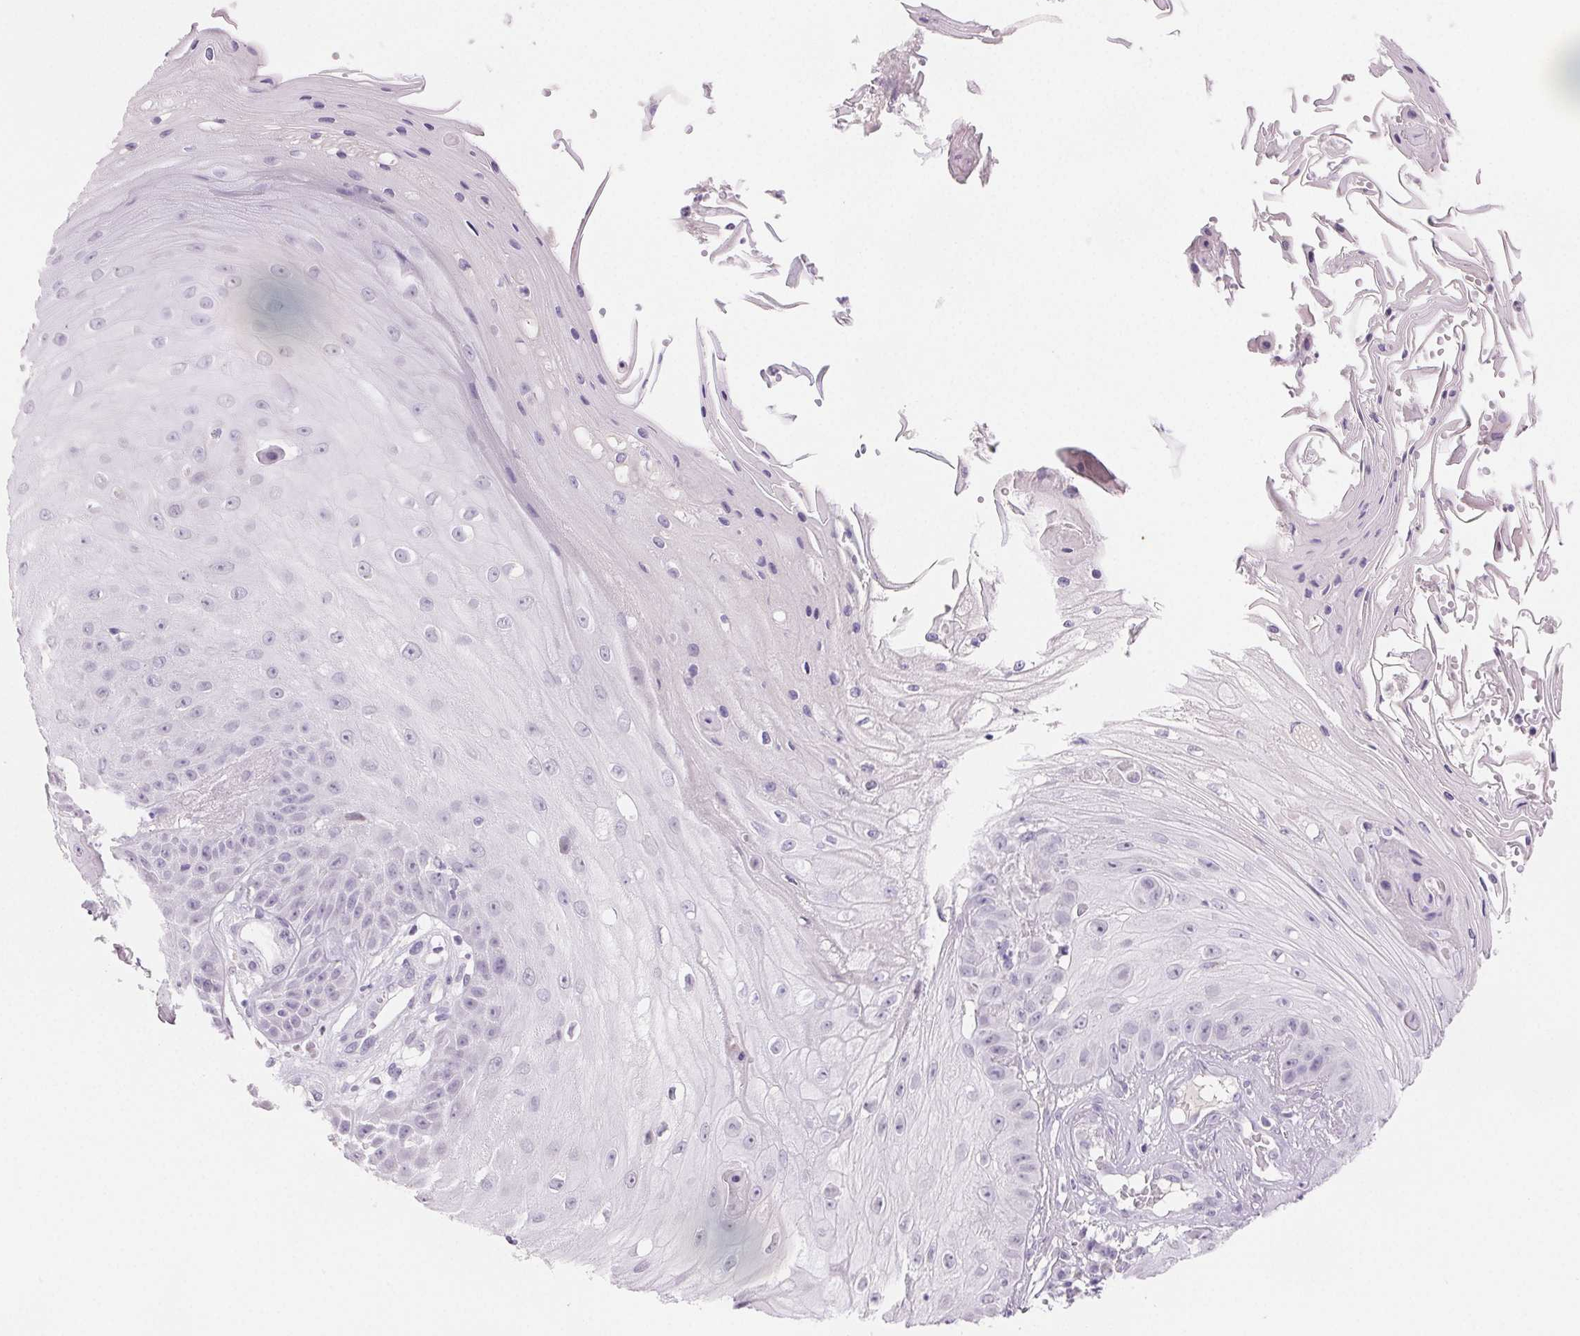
{"staining": {"intensity": "negative", "quantity": "none", "location": "none"}, "tissue": "skin cancer", "cell_type": "Tumor cells", "image_type": "cancer", "snomed": [{"axis": "morphology", "description": "Squamous cell carcinoma, NOS"}, {"axis": "topography", "description": "Skin"}], "caption": "Skin cancer (squamous cell carcinoma) was stained to show a protein in brown. There is no significant positivity in tumor cells.", "gene": "BPIFB2", "patient": {"sex": "male", "age": 70}}